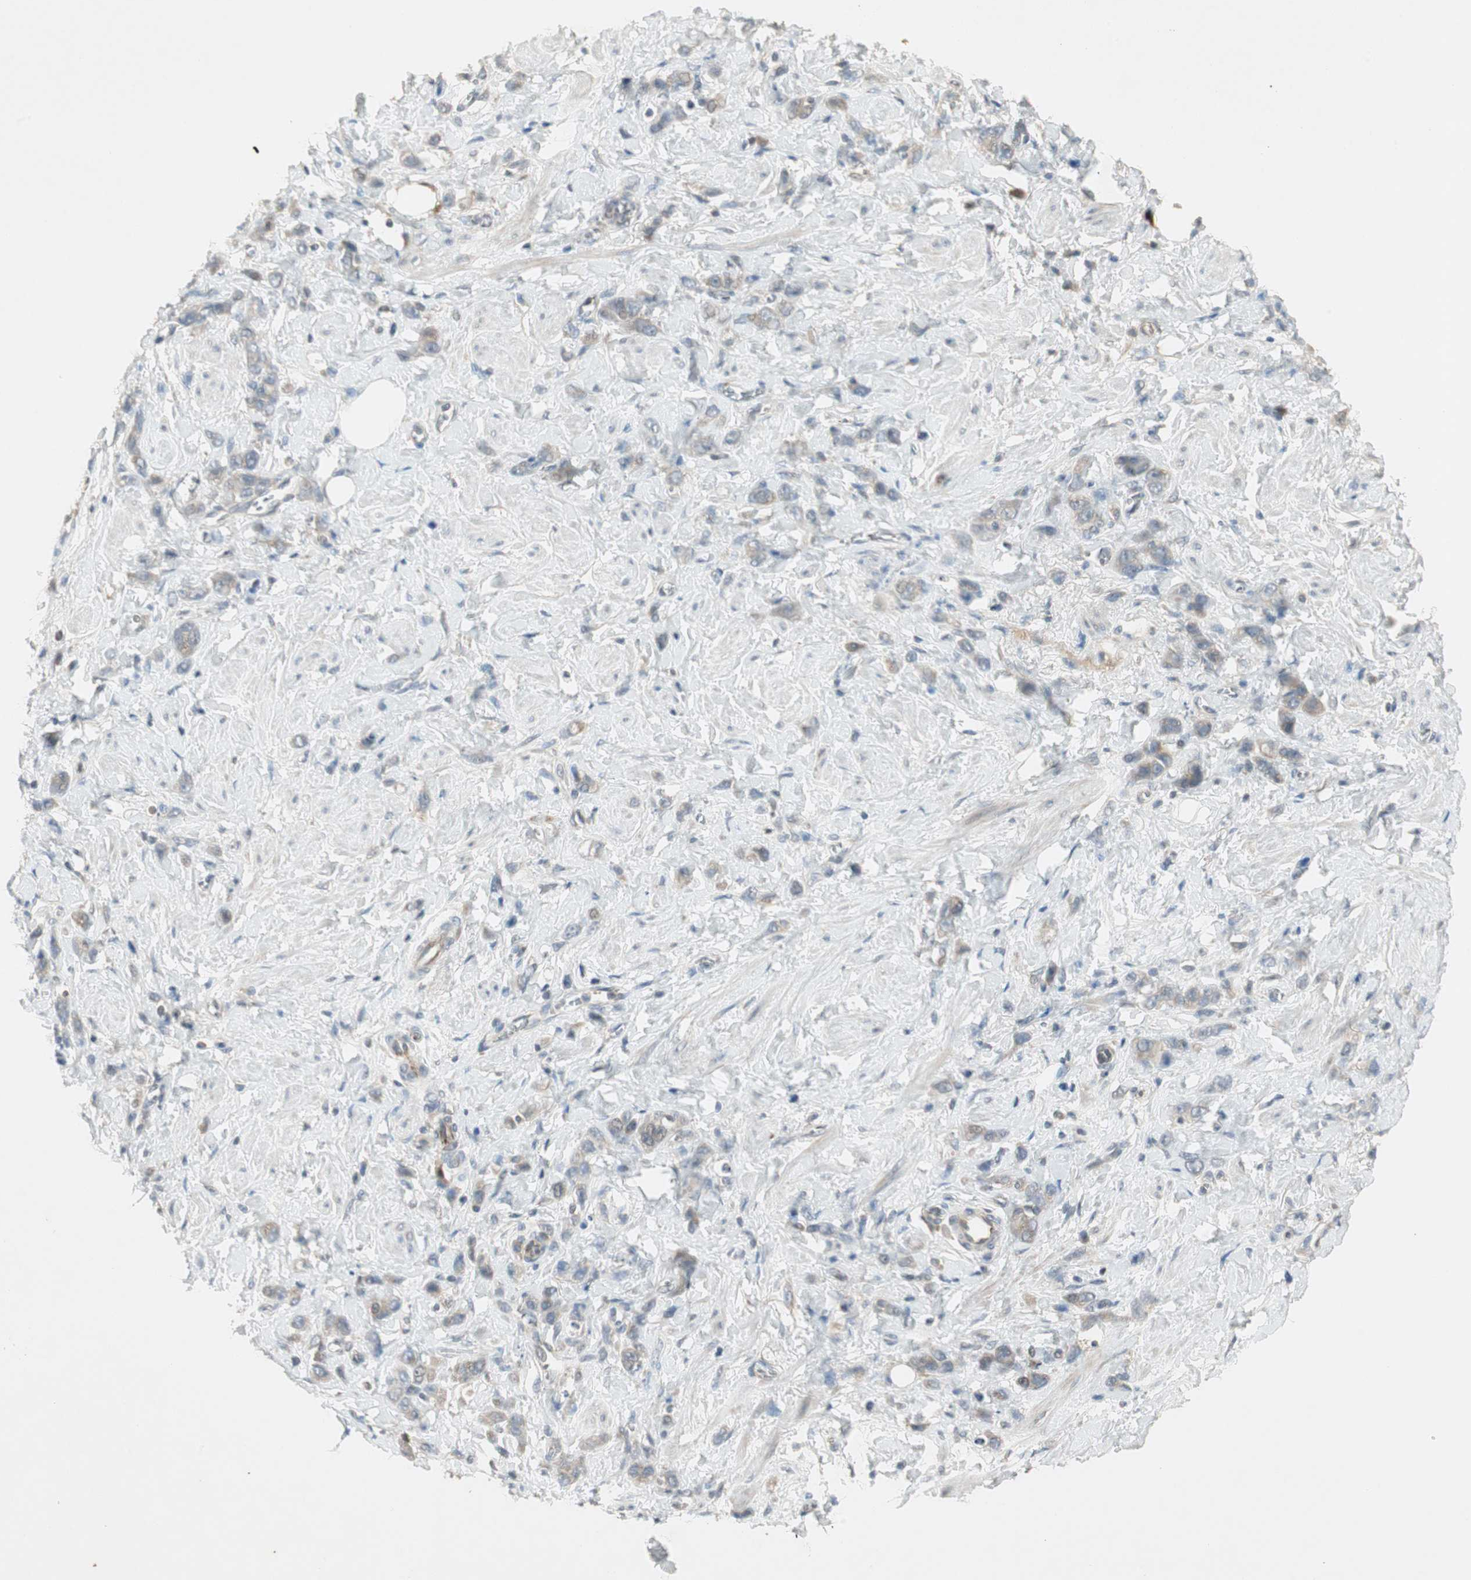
{"staining": {"intensity": "weak", "quantity": "25%-75%", "location": "cytoplasmic/membranous"}, "tissue": "stomach cancer", "cell_type": "Tumor cells", "image_type": "cancer", "snomed": [{"axis": "morphology", "description": "Adenocarcinoma, NOS"}, {"axis": "topography", "description": "Stomach"}], "caption": "An IHC image of neoplastic tissue is shown. Protein staining in brown labels weak cytoplasmic/membranous positivity in stomach adenocarcinoma within tumor cells. Using DAB (3,3'-diaminobenzidine) (brown) and hematoxylin (blue) stains, captured at high magnification using brightfield microscopy.", "gene": "USP2", "patient": {"sex": "male", "age": 82}}